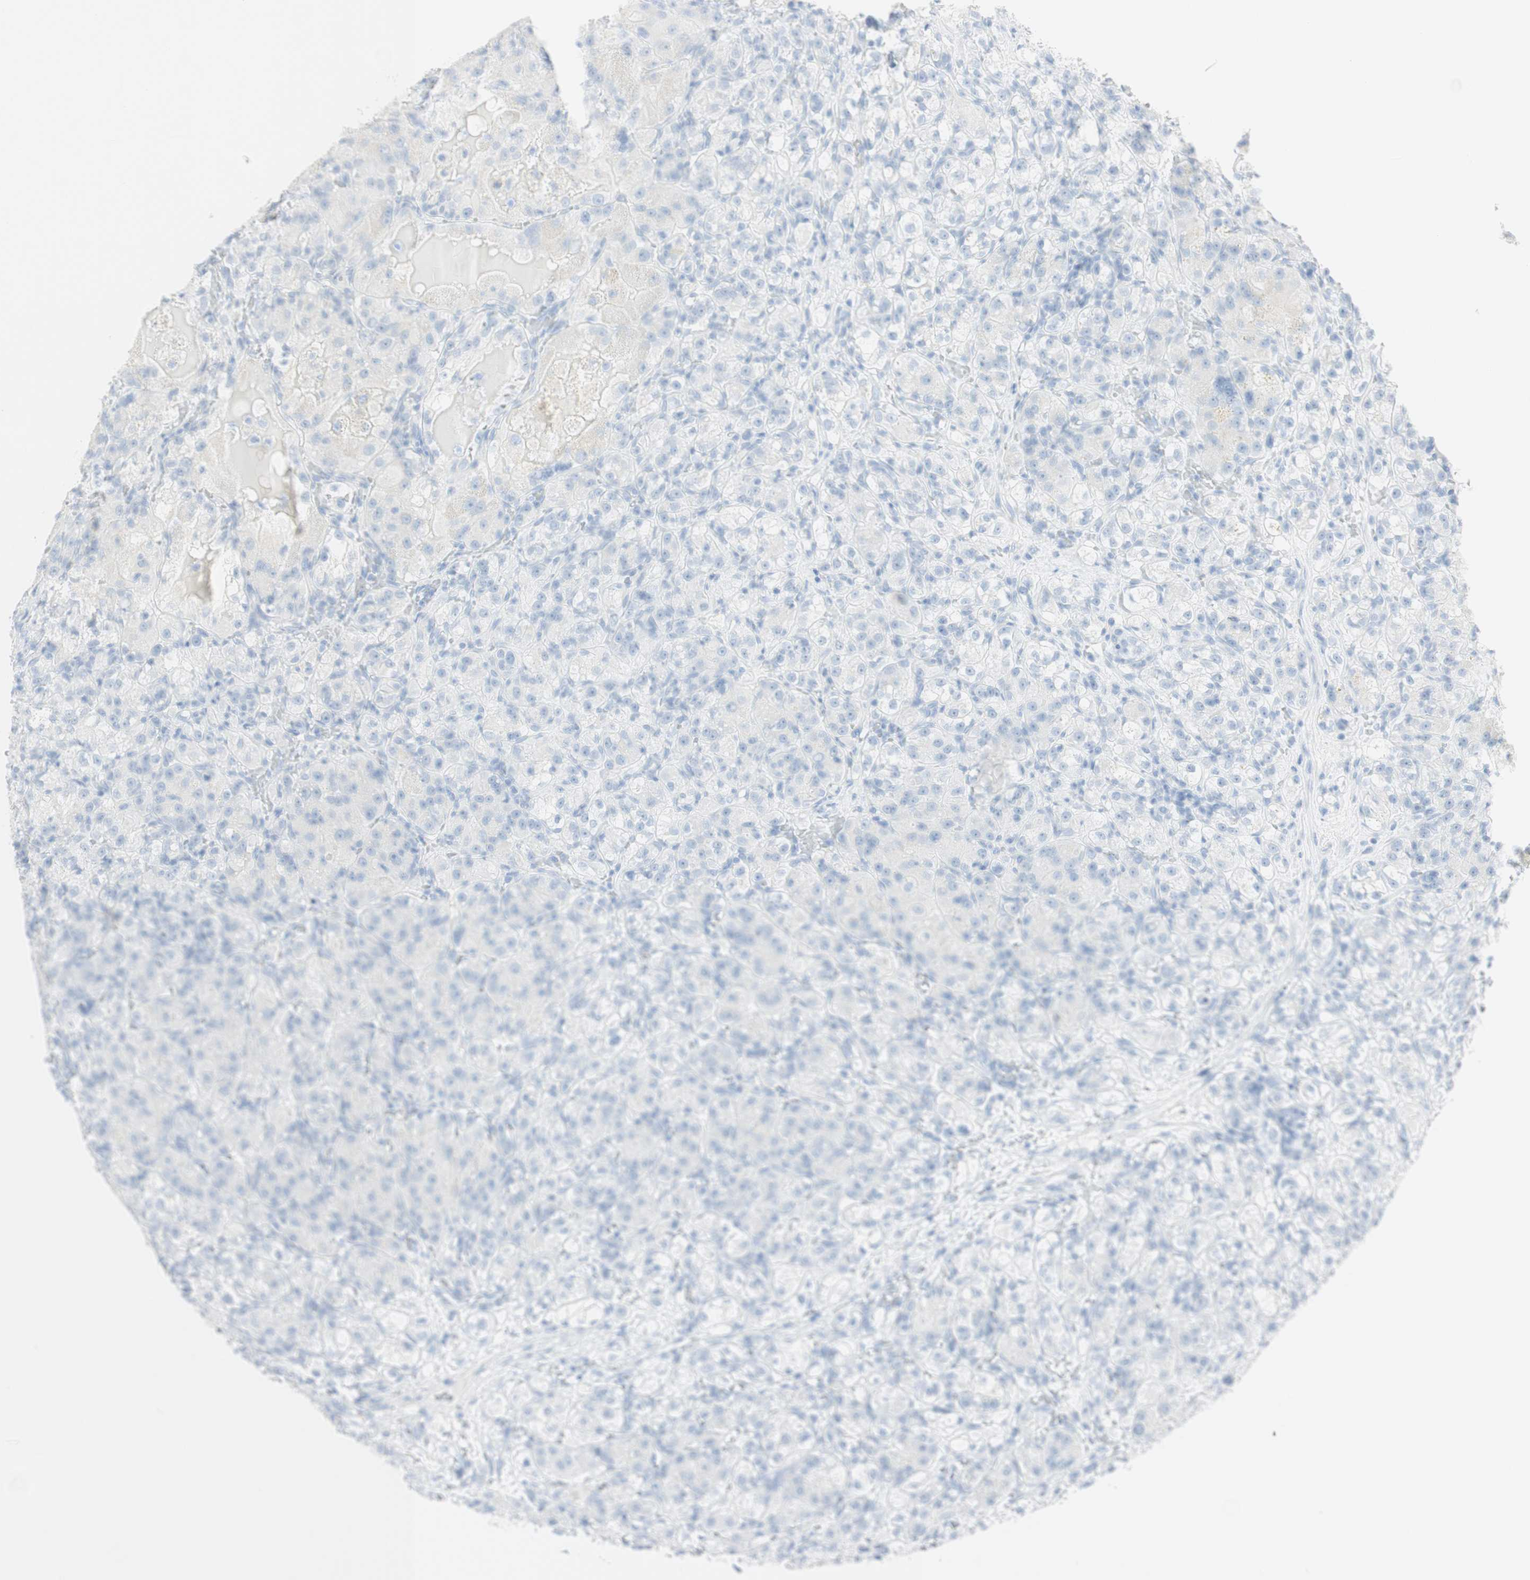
{"staining": {"intensity": "negative", "quantity": "none", "location": "none"}, "tissue": "renal cancer", "cell_type": "Tumor cells", "image_type": "cancer", "snomed": [{"axis": "morphology", "description": "Adenocarcinoma, NOS"}, {"axis": "topography", "description": "Kidney"}], "caption": "Immunohistochemistry histopathology image of neoplastic tissue: renal adenocarcinoma stained with DAB (3,3'-diaminobenzidine) exhibits no significant protein positivity in tumor cells.", "gene": "NAPSA", "patient": {"sex": "male", "age": 61}}